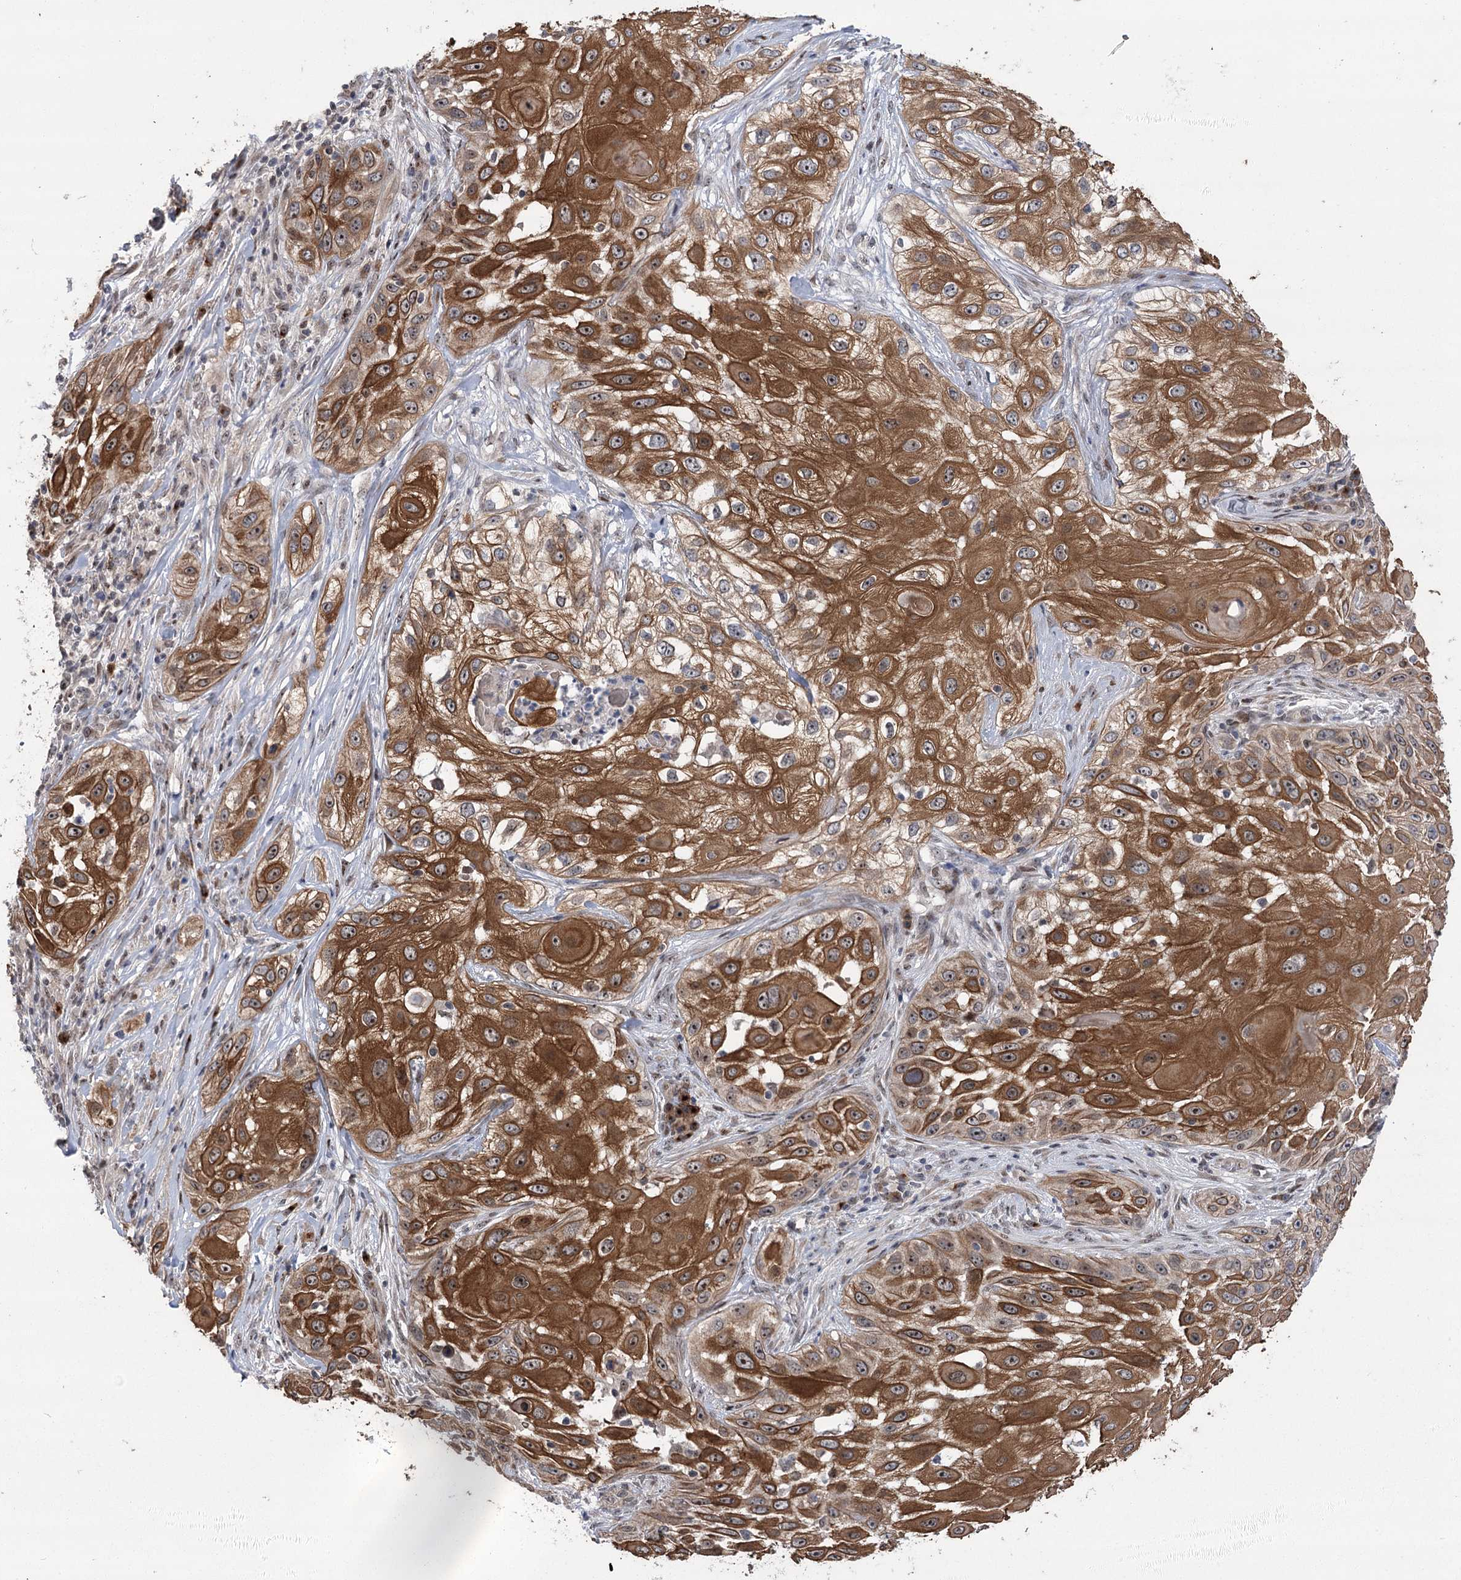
{"staining": {"intensity": "strong", "quantity": ">75%", "location": "cytoplasmic/membranous"}, "tissue": "skin cancer", "cell_type": "Tumor cells", "image_type": "cancer", "snomed": [{"axis": "morphology", "description": "Squamous cell carcinoma, NOS"}, {"axis": "topography", "description": "Skin"}], "caption": "Immunohistochemistry histopathology image of neoplastic tissue: human skin cancer (squamous cell carcinoma) stained using immunohistochemistry (IHC) demonstrates high levels of strong protein expression localized specifically in the cytoplasmic/membranous of tumor cells, appearing as a cytoplasmic/membranous brown color.", "gene": "PARM1", "patient": {"sex": "female", "age": 44}}